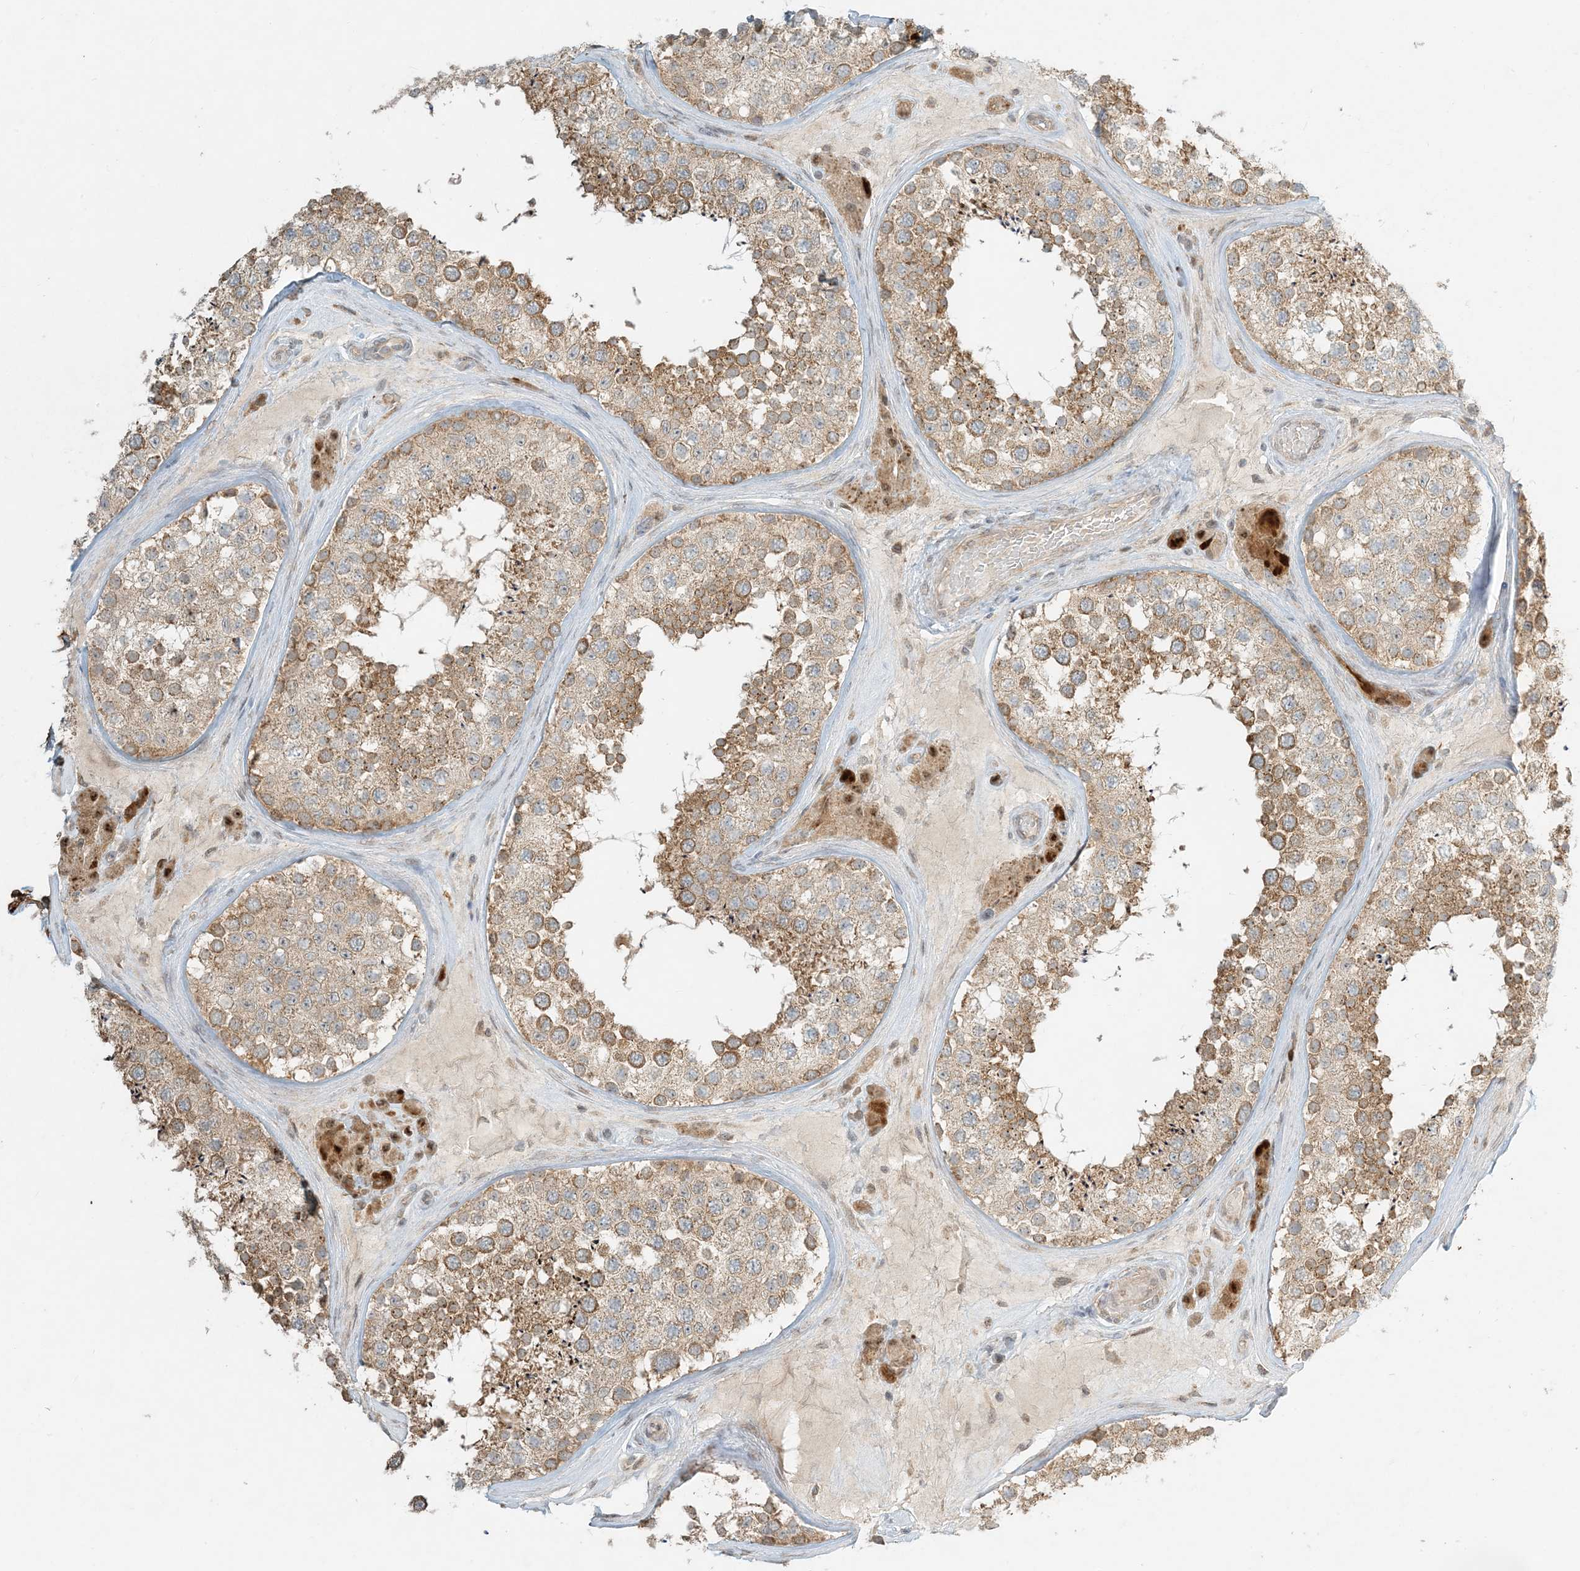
{"staining": {"intensity": "moderate", "quantity": ">75%", "location": "cytoplasmic/membranous"}, "tissue": "testis", "cell_type": "Cells in seminiferous ducts", "image_type": "normal", "snomed": [{"axis": "morphology", "description": "Normal tissue, NOS"}, {"axis": "topography", "description": "Testis"}], "caption": "A brown stain shows moderate cytoplasmic/membranous positivity of a protein in cells in seminiferous ducts of normal testis. Ihc stains the protein of interest in brown and the nuclei are stained blue.", "gene": "MCOLN1", "patient": {"sex": "male", "age": 46}}